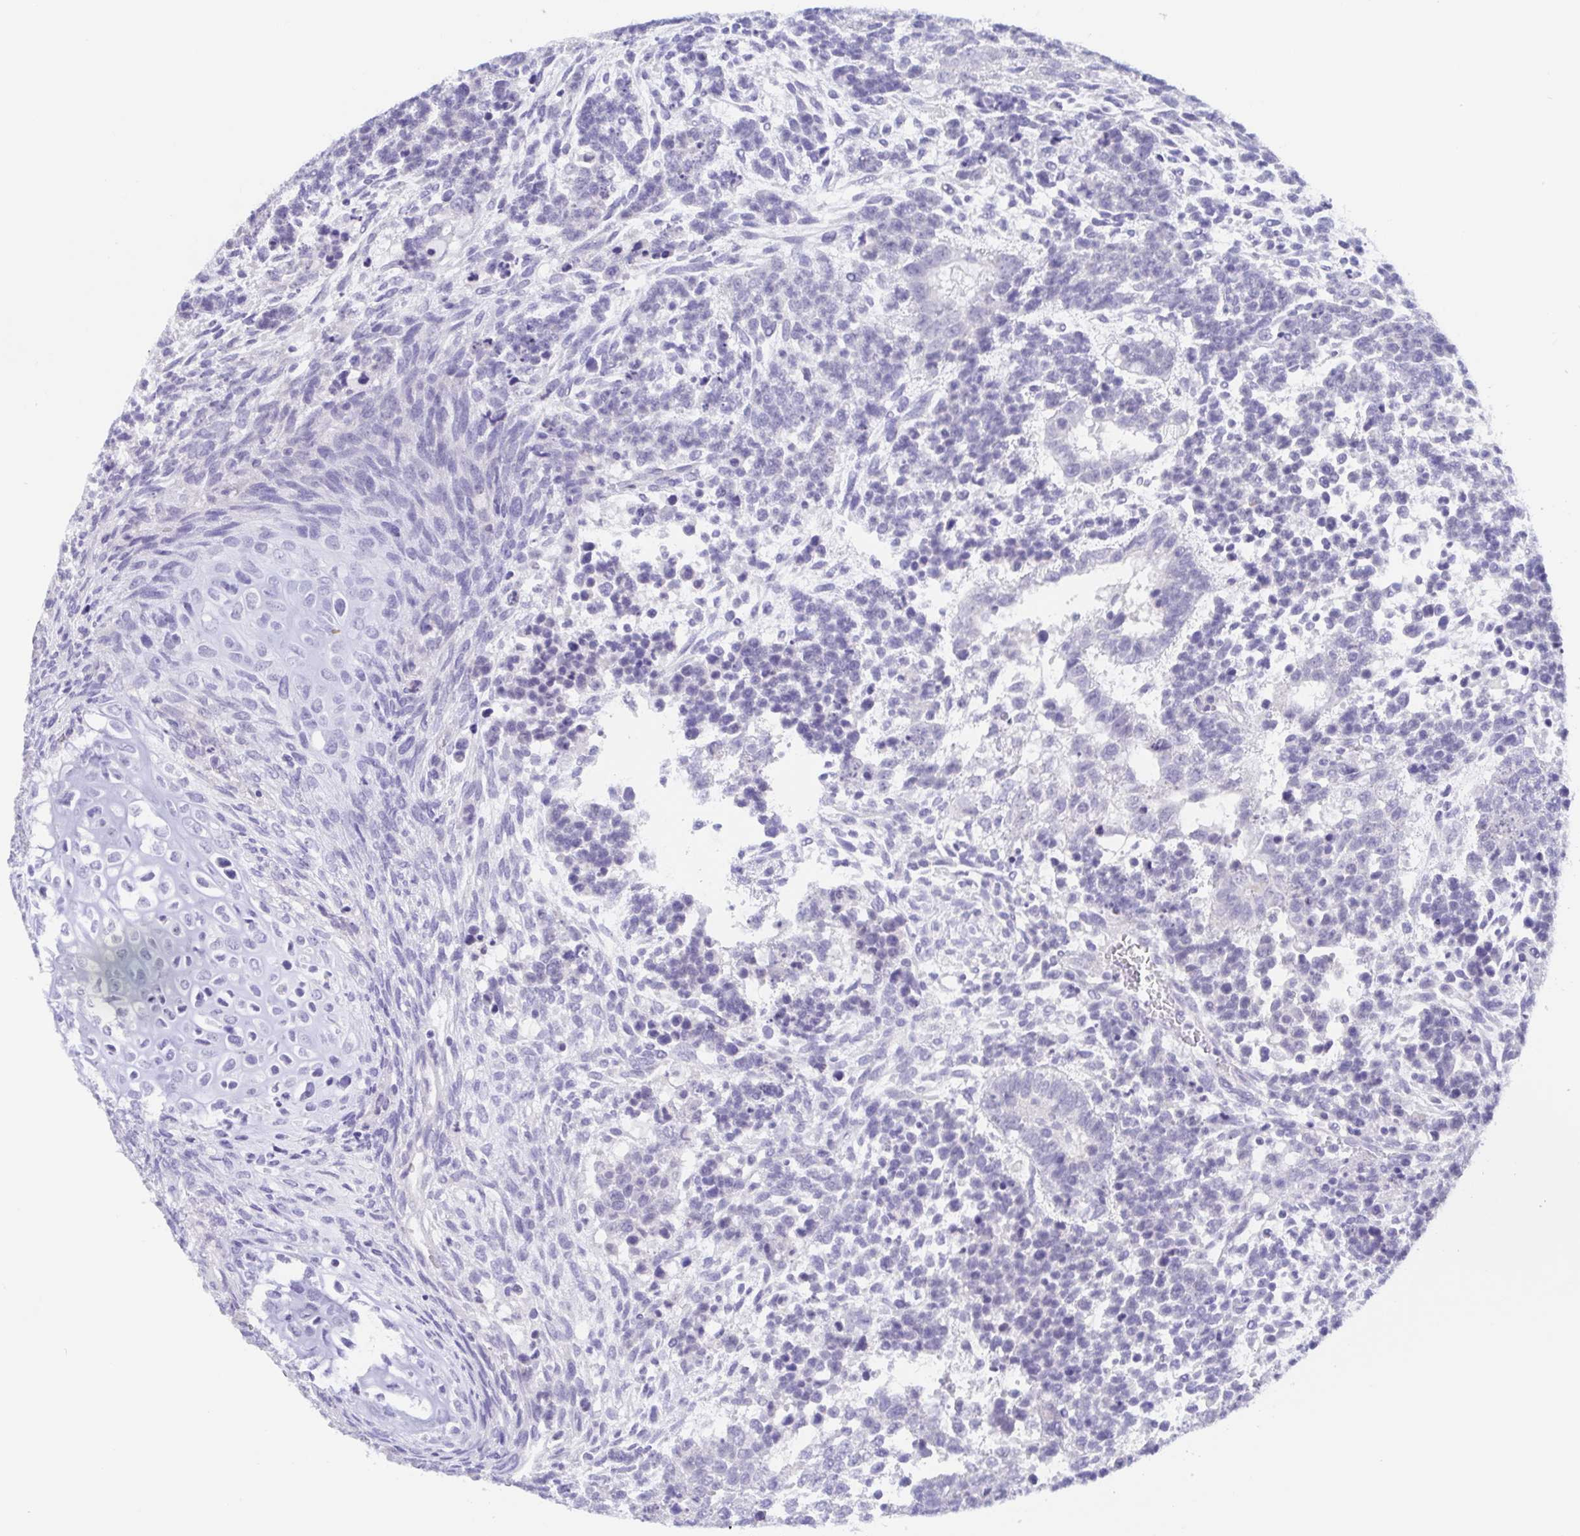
{"staining": {"intensity": "negative", "quantity": "none", "location": "none"}, "tissue": "testis cancer", "cell_type": "Tumor cells", "image_type": "cancer", "snomed": [{"axis": "morphology", "description": "Carcinoma, Embryonal, NOS"}, {"axis": "topography", "description": "Testis"}], "caption": "DAB immunohistochemical staining of human testis cancer (embryonal carcinoma) demonstrates no significant positivity in tumor cells.", "gene": "TEX12", "patient": {"sex": "male", "age": 23}}